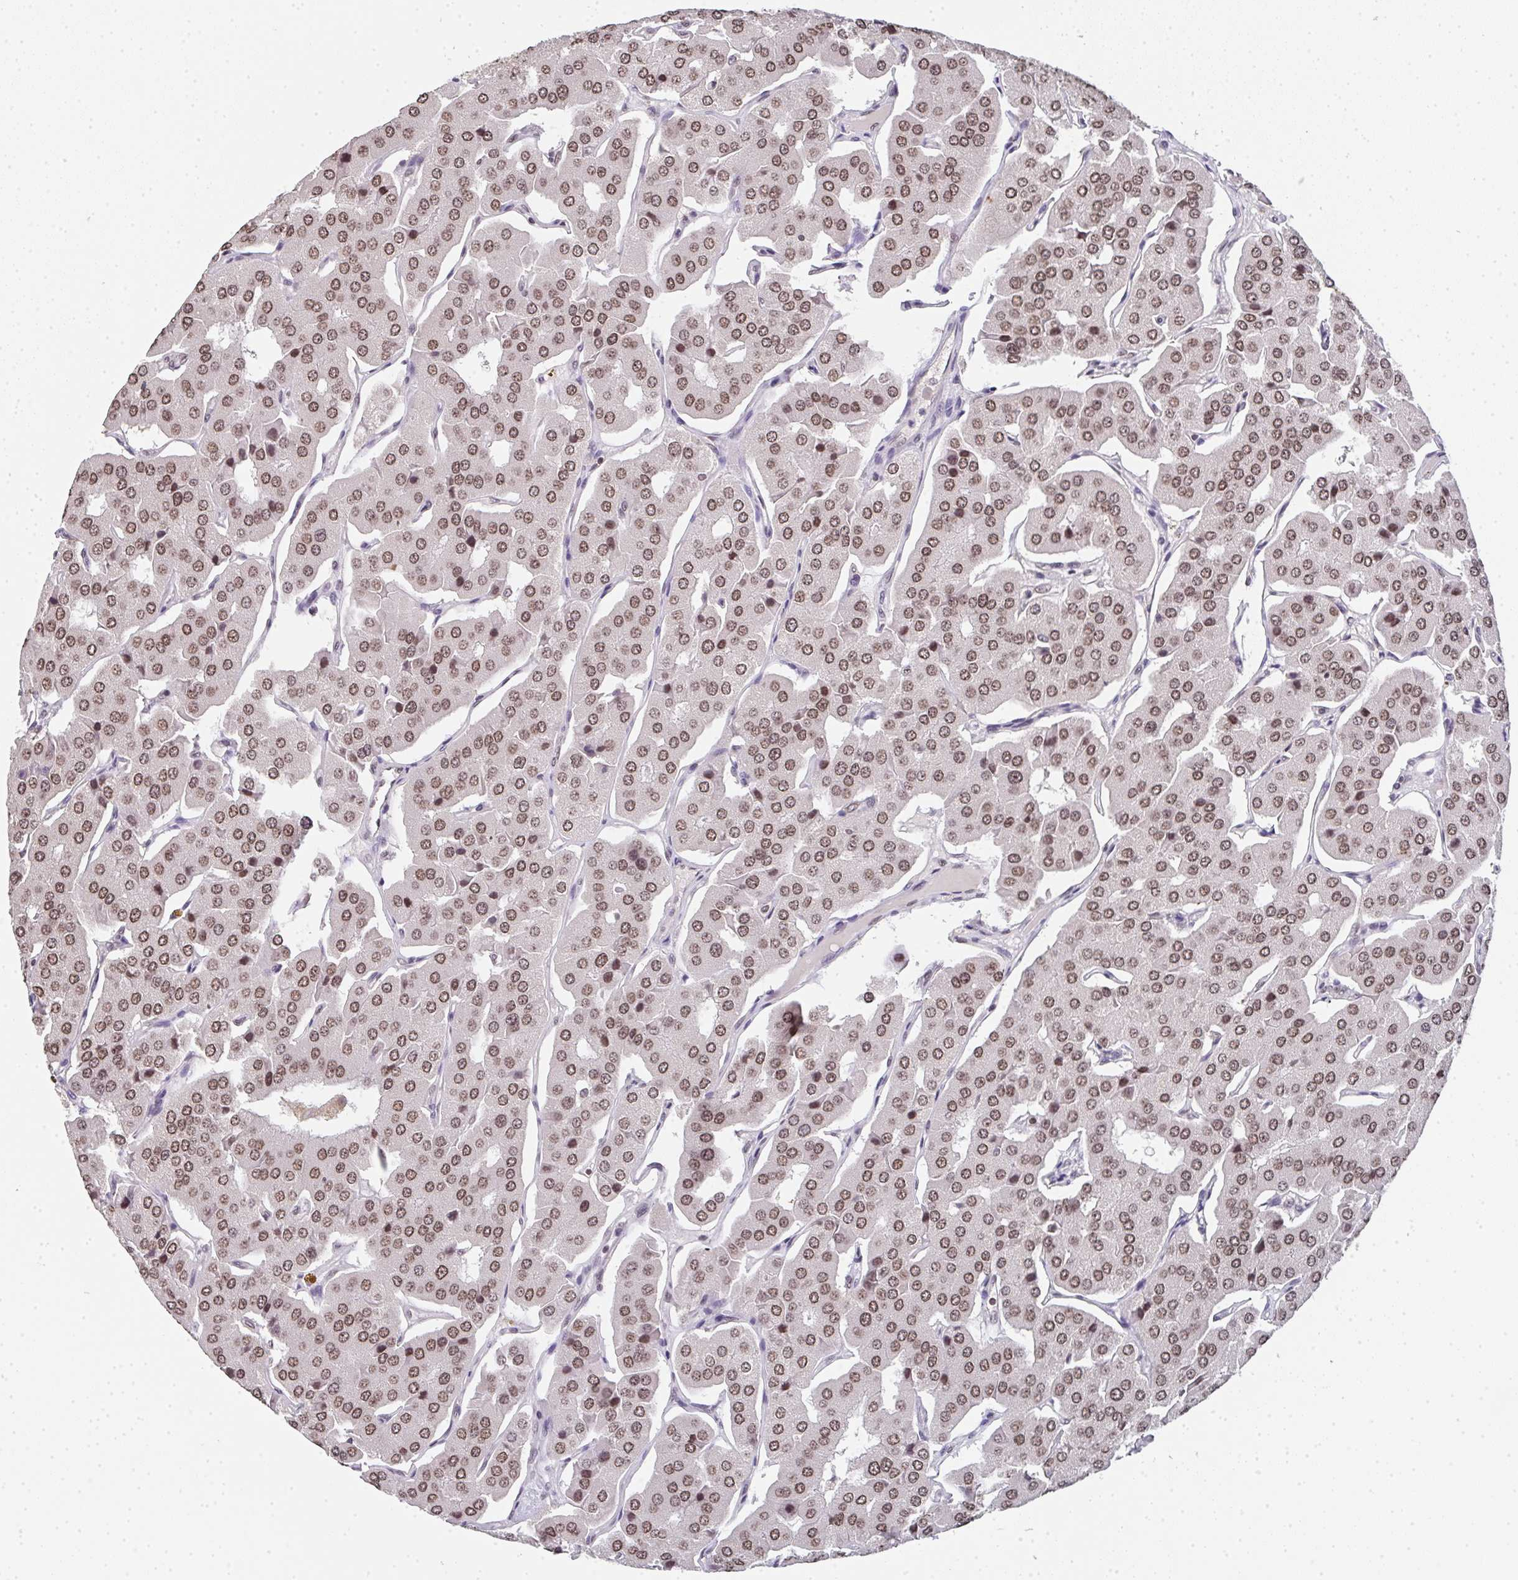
{"staining": {"intensity": "moderate", "quantity": ">75%", "location": "nuclear"}, "tissue": "parathyroid gland", "cell_type": "Glandular cells", "image_type": "normal", "snomed": [{"axis": "morphology", "description": "Normal tissue, NOS"}, {"axis": "morphology", "description": "Adenoma, NOS"}, {"axis": "topography", "description": "Parathyroid gland"}], "caption": "The micrograph shows immunohistochemical staining of benign parathyroid gland. There is moderate nuclear positivity is present in about >75% of glandular cells. The protein of interest is shown in brown color, while the nuclei are stained blue.", "gene": "DKC1", "patient": {"sex": "female", "age": 86}}